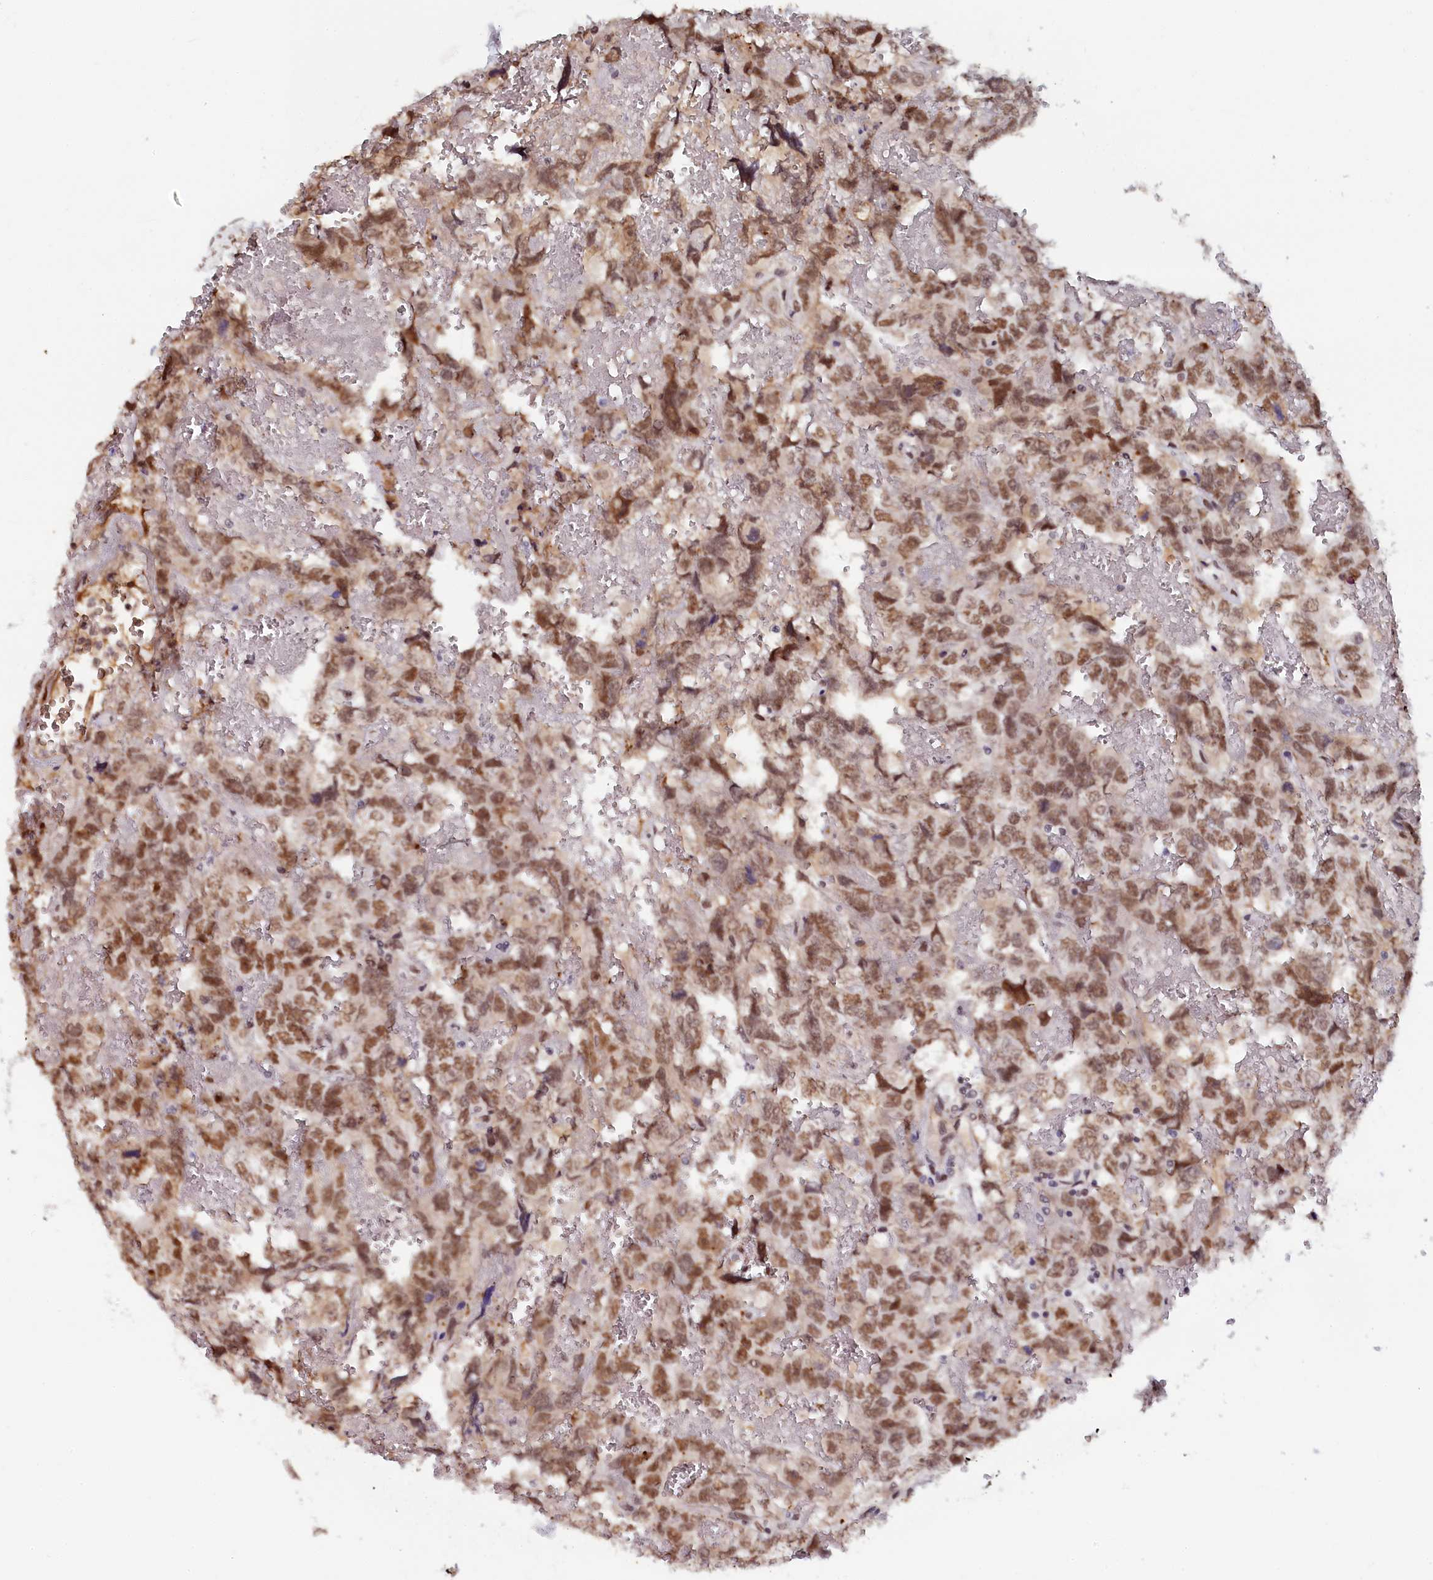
{"staining": {"intensity": "moderate", "quantity": ">75%", "location": "nuclear"}, "tissue": "testis cancer", "cell_type": "Tumor cells", "image_type": "cancer", "snomed": [{"axis": "morphology", "description": "Carcinoma, Embryonal, NOS"}, {"axis": "topography", "description": "Testis"}], "caption": "Immunohistochemical staining of testis embryonal carcinoma shows medium levels of moderate nuclear staining in about >75% of tumor cells.", "gene": "INTS14", "patient": {"sex": "male", "age": 45}}